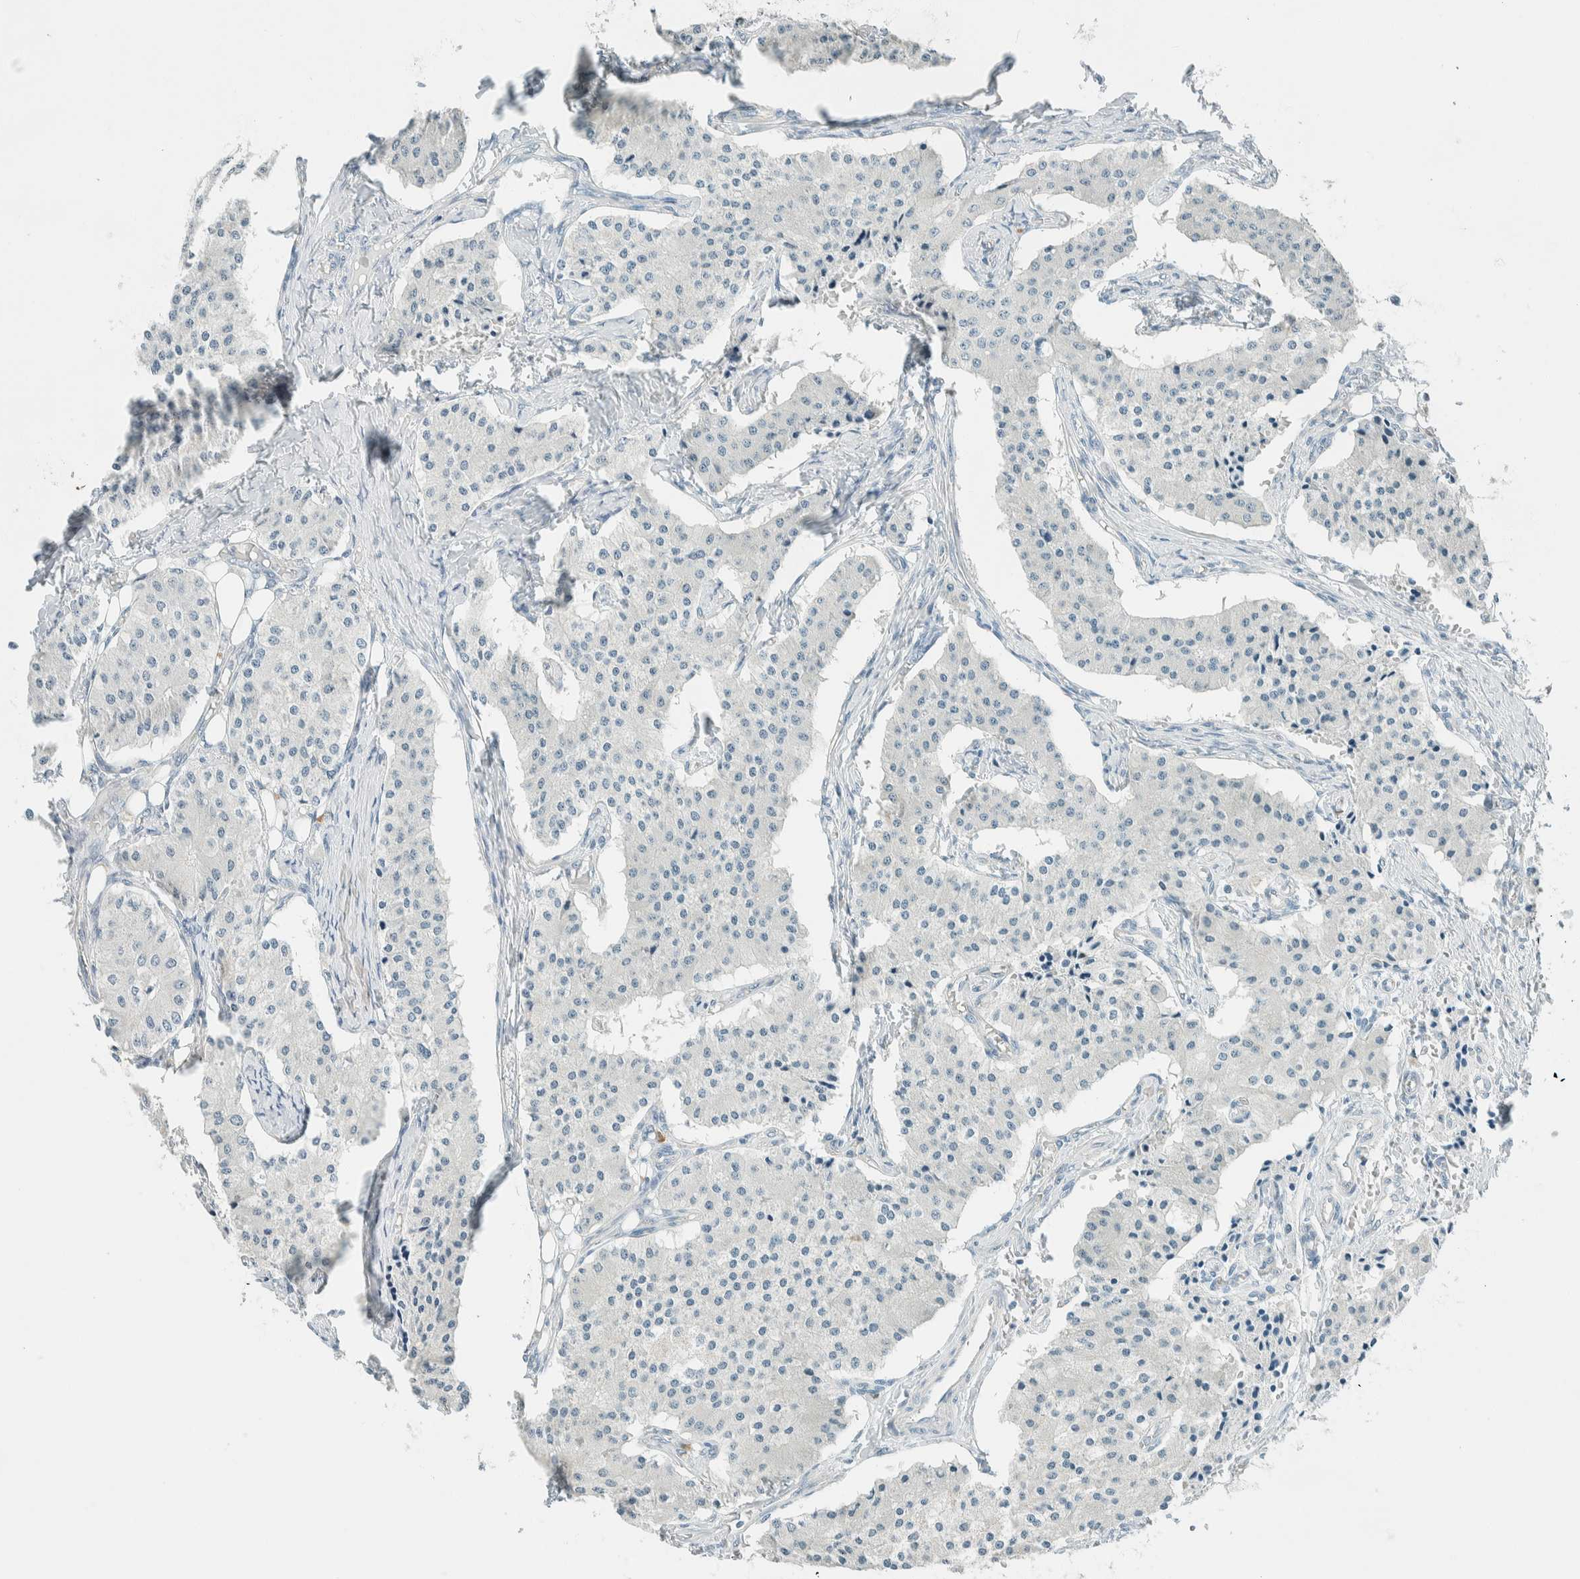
{"staining": {"intensity": "negative", "quantity": "none", "location": "none"}, "tissue": "carcinoid", "cell_type": "Tumor cells", "image_type": "cancer", "snomed": [{"axis": "morphology", "description": "Carcinoid, malignant, NOS"}, {"axis": "topography", "description": "Colon"}], "caption": "IHC histopathology image of neoplastic tissue: human malignant carcinoid stained with DAB displays no significant protein staining in tumor cells.", "gene": "SLFN12", "patient": {"sex": "female", "age": 52}}